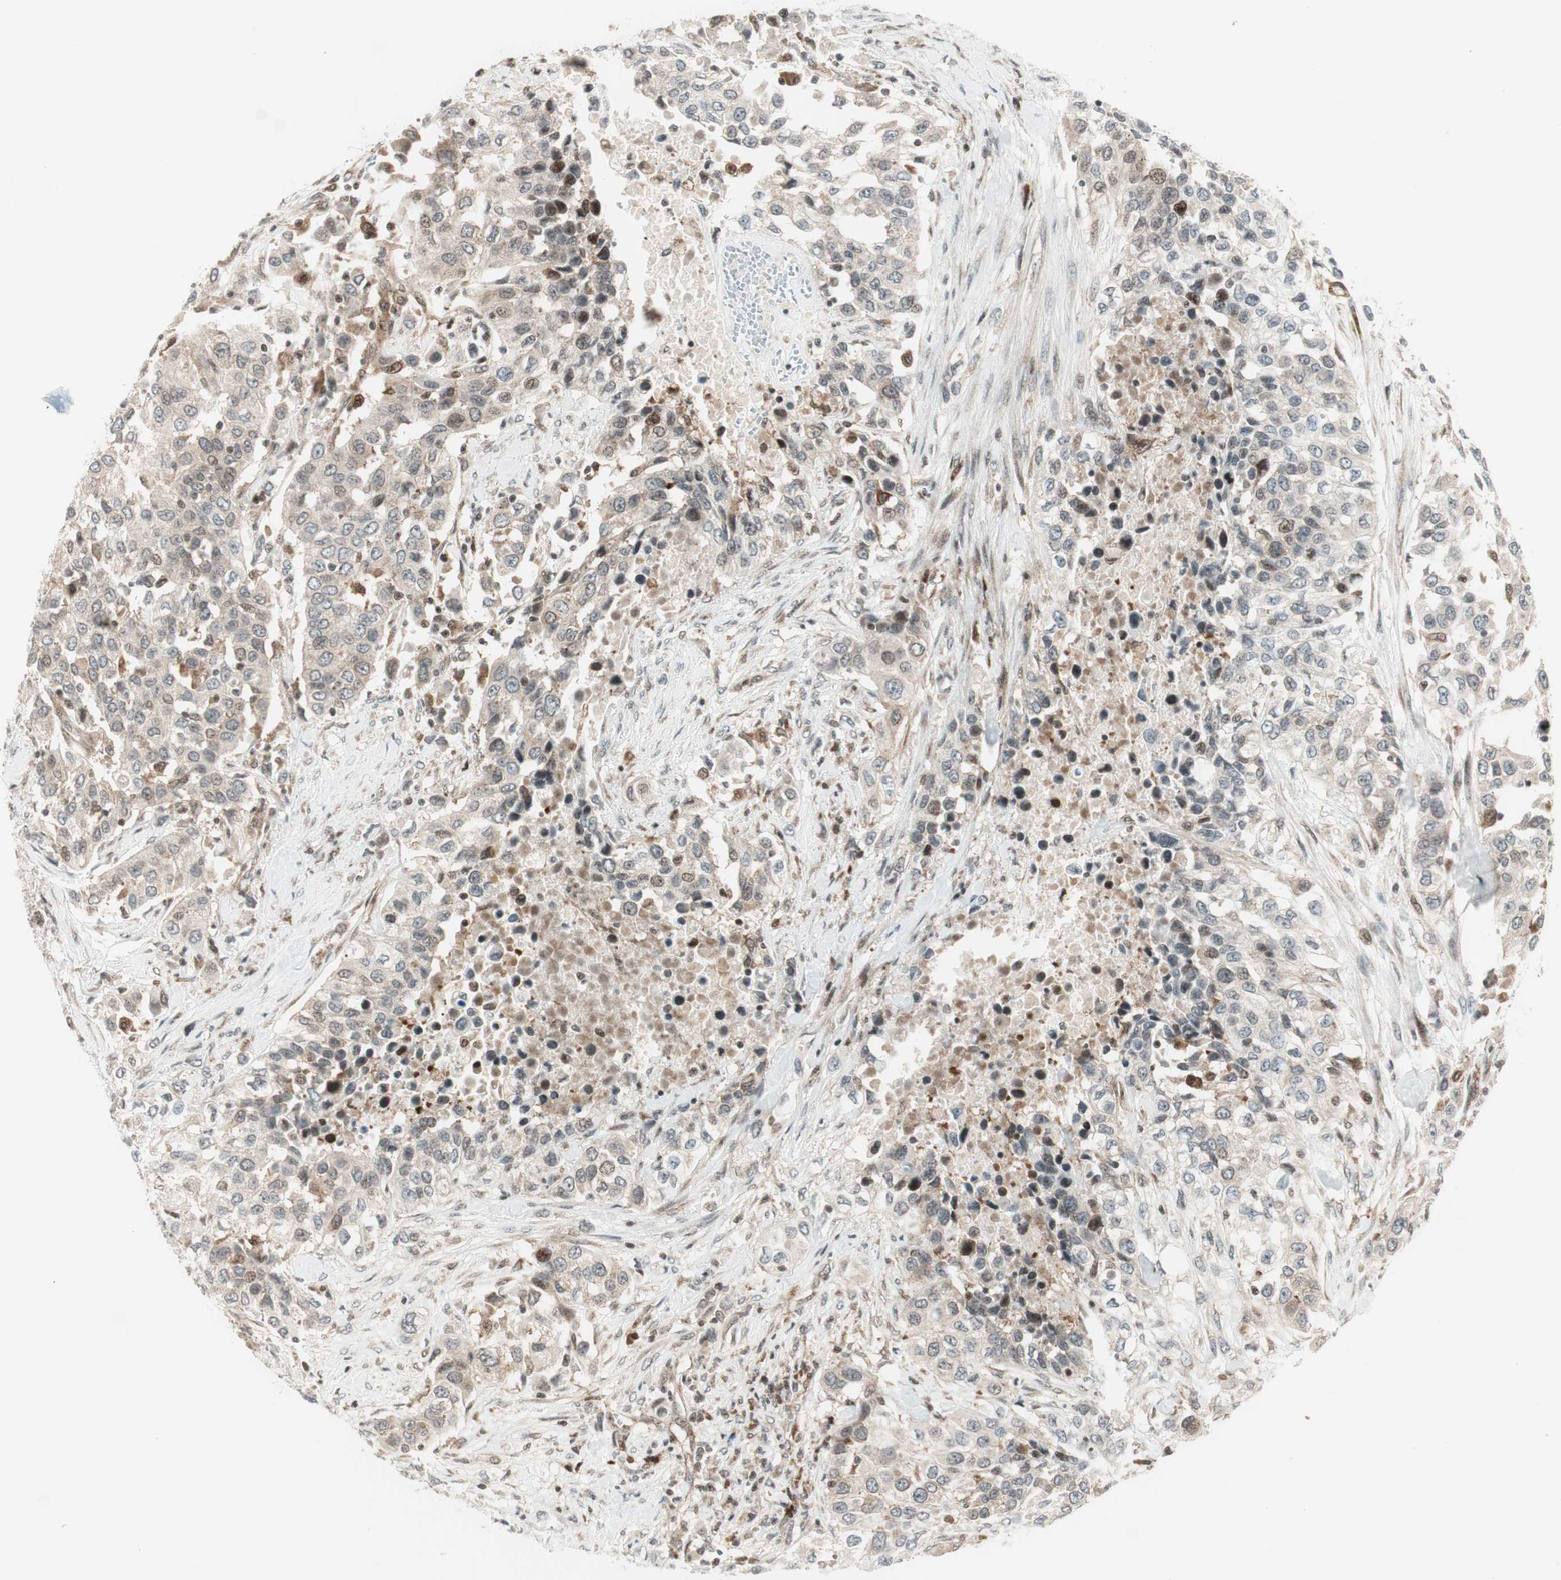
{"staining": {"intensity": "negative", "quantity": "none", "location": "none"}, "tissue": "urothelial cancer", "cell_type": "Tumor cells", "image_type": "cancer", "snomed": [{"axis": "morphology", "description": "Urothelial carcinoma, High grade"}, {"axis": "topography", "description": "Urinary bladder"}], "caption": "An image of urothelial cancer stained for a protein exhibits no brown staining in tumor cells.", "gene": "TPT1", "patient": {"sex": "female", "age": 80}}